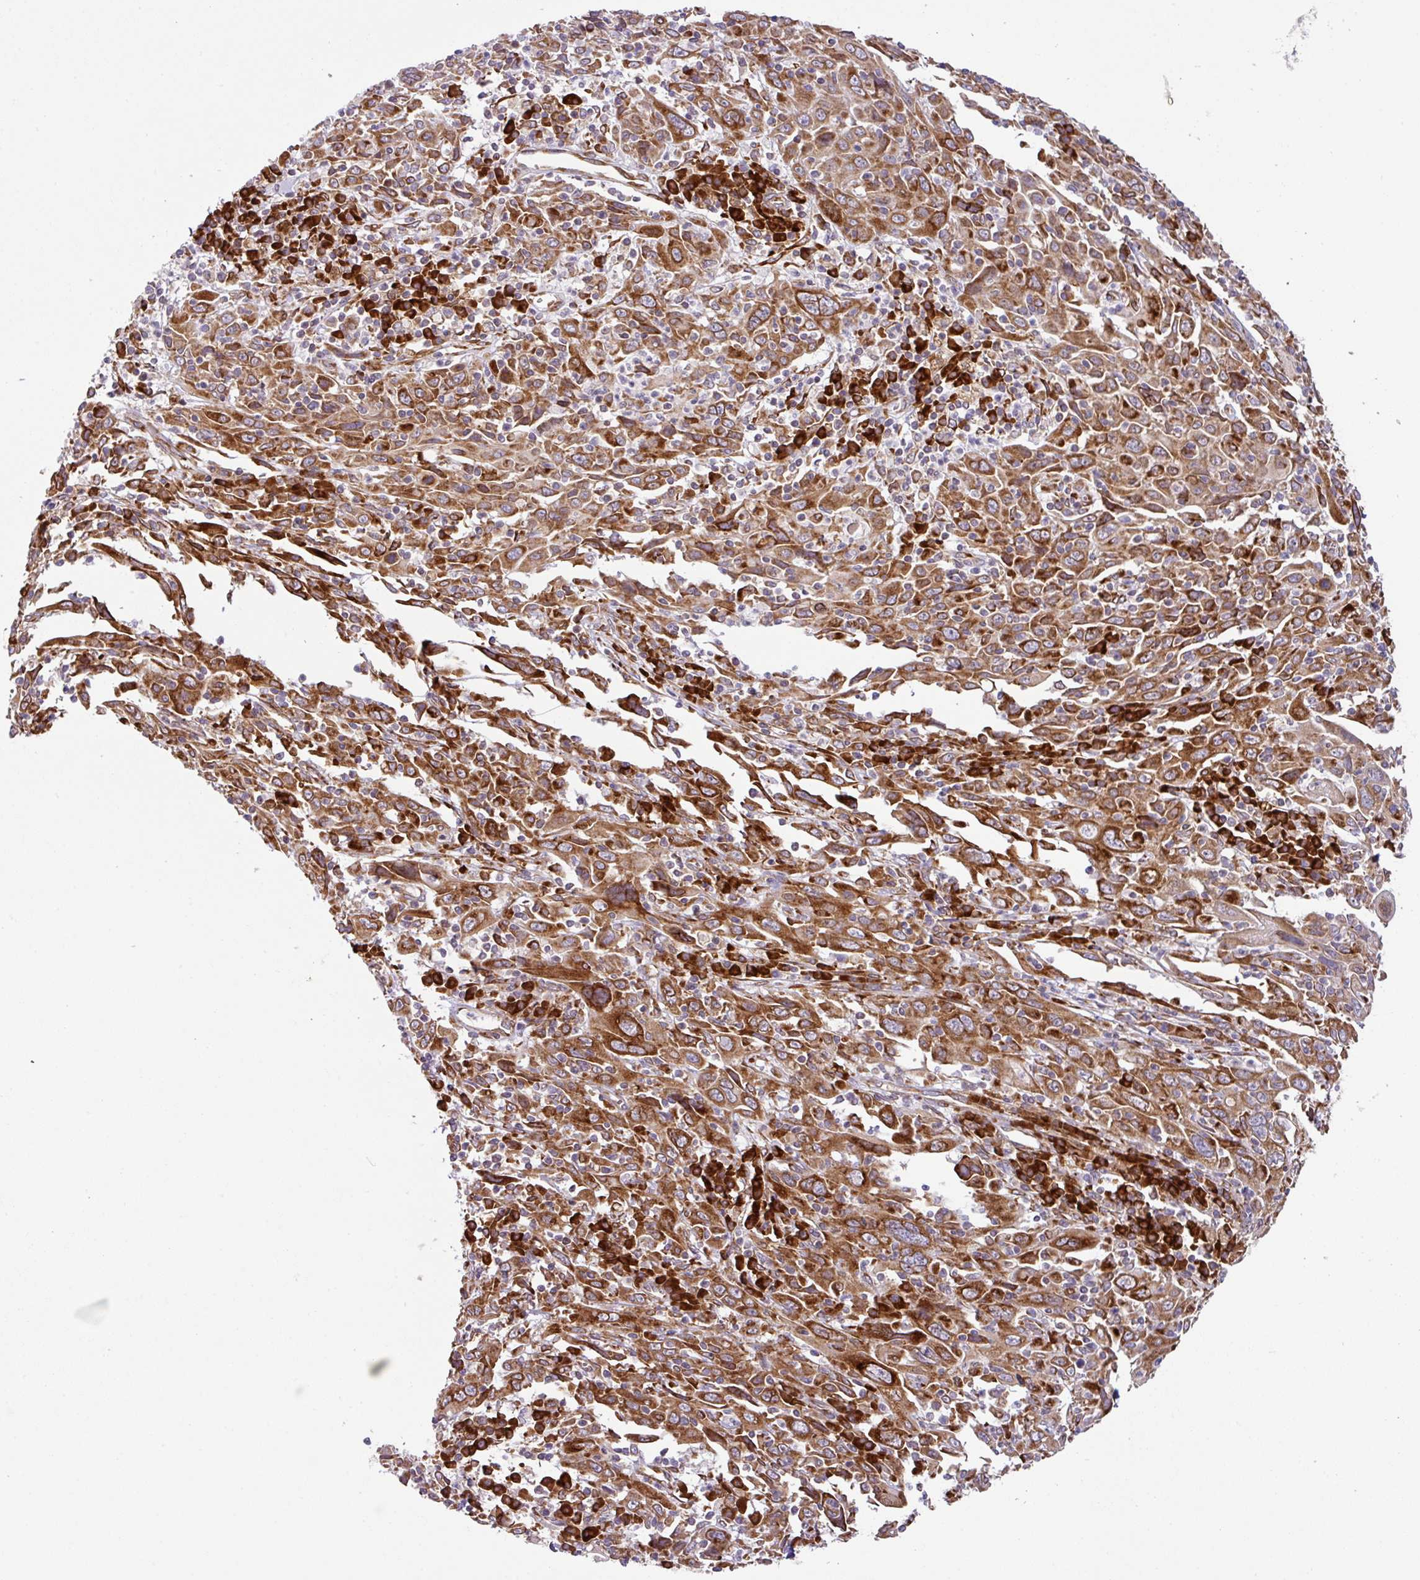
{"staining": {"intensity": "strong", "quantity": ">75%", "location": "cytoplasmic/membranous"}, "tissue": "cervical cancer", "cell_type": "Tumor cells", "image_type": "cancer", "snomed": [{"axis": "morphology", "description": "Squamous cell carcinoma, NOS"}, {"axis": "topography", "description": "Cervix"}], "caption": "This is a micrograph of immunohistochemistry staining of squamous cell carcinoma (cervical), which shows strong positivity in the cytoplasmic/membranous of tumor cells.", "gene": "SLC39A7", "patient": {"sex": "female", "age": 46}}